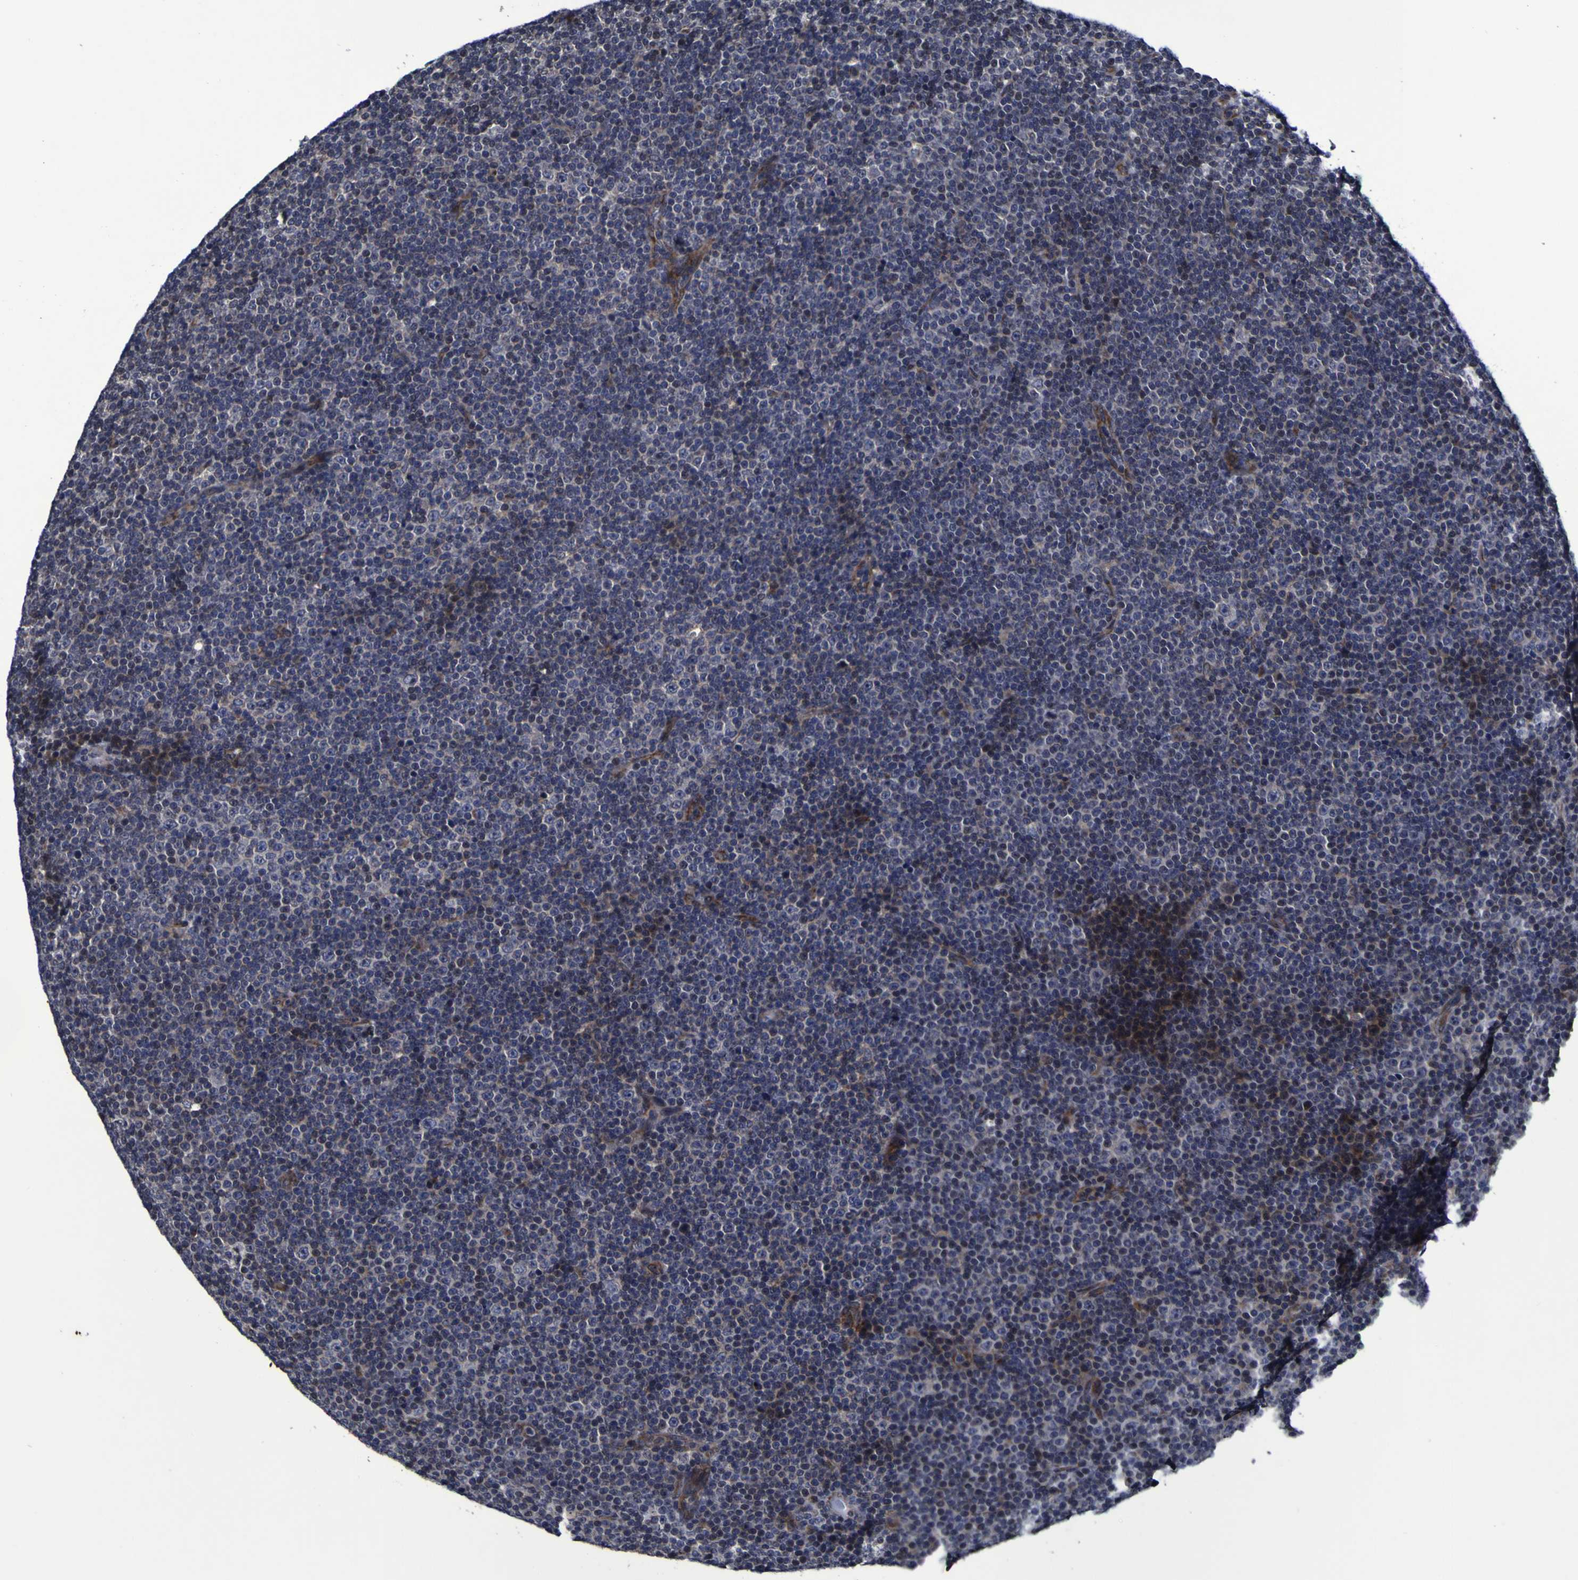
{"staining": {"intensity": "moderate", "quantity": "<25%", "location": "nuclear"}, "tissue": "lymphoma", "cell_type": "Tumor cells", "image_type": "cancer", "snomed": [{"axis": "morphology", "description": "Malignant lymphoma, non-Hodgkin's type, Low grade"}, {"axis": "topography", "description": "Lymph node"}], "caption": "Brown immunohistochemical staining in low-grade malignant lymphoma, non-Hodgkin's type shows moderate nuclear staining in approximately <25% of tumor cells.", "gene": "P3H1", "patient": {"sex": "female", "age": 67}}